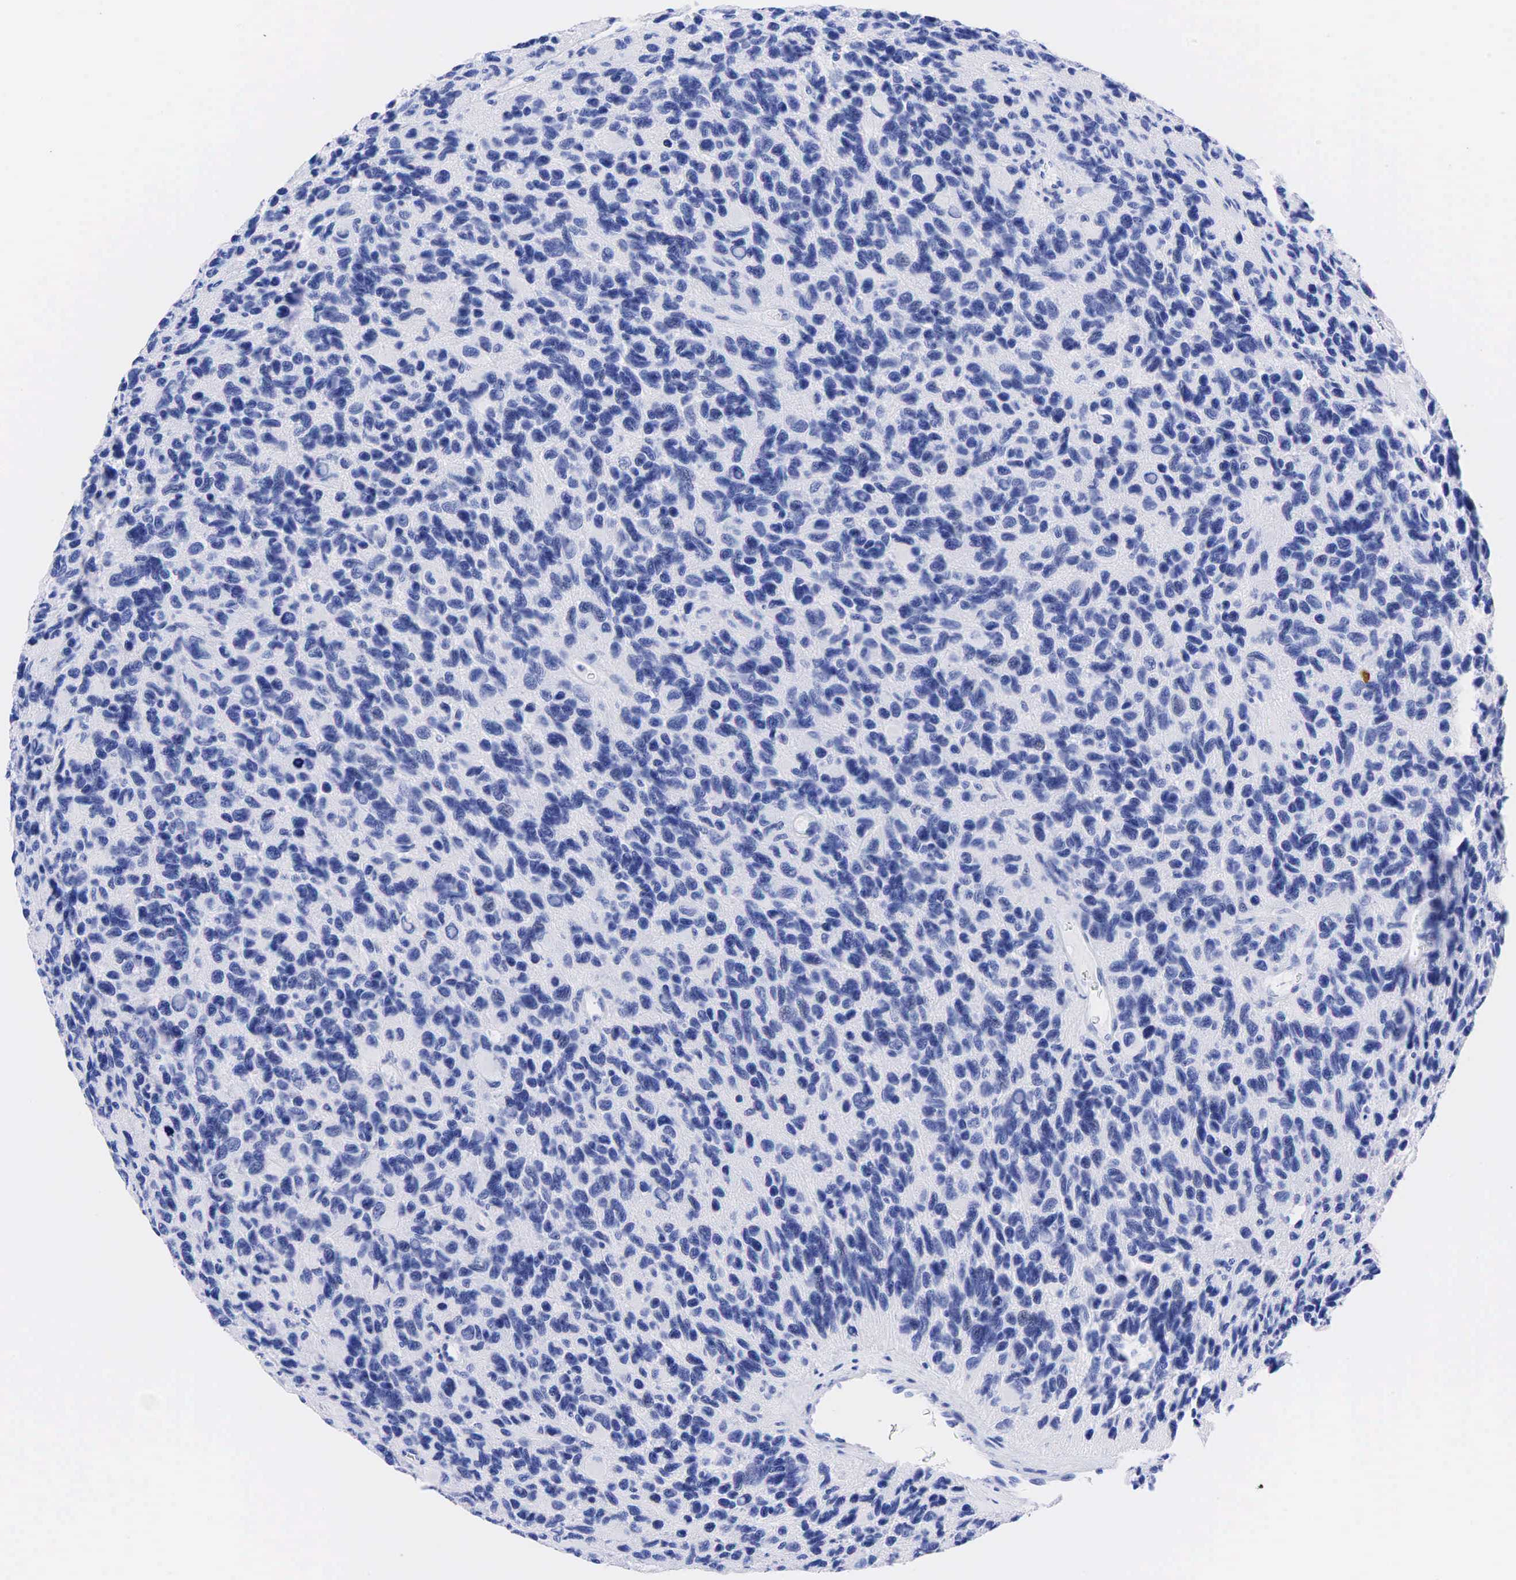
{"staining": {"intensity": "negative", "quantity": "none", "location": "none"}, "tissue": "glioma", "cell_type": "Tumor cells", "image_type": "cancer", "snomed": [{"axis": "morphology", "description": "Glioma, malignant, High grade"}, {"axis": "topography", "description": "Brain"}], "caption": "This histopathology image is of glioma stained with IHC to label a protein in brown with the nuclei are counter-stained blue. There is no expression in tumor cells.", "gene": "CHGA", "patient": {"sex": "male", "age": 77}}